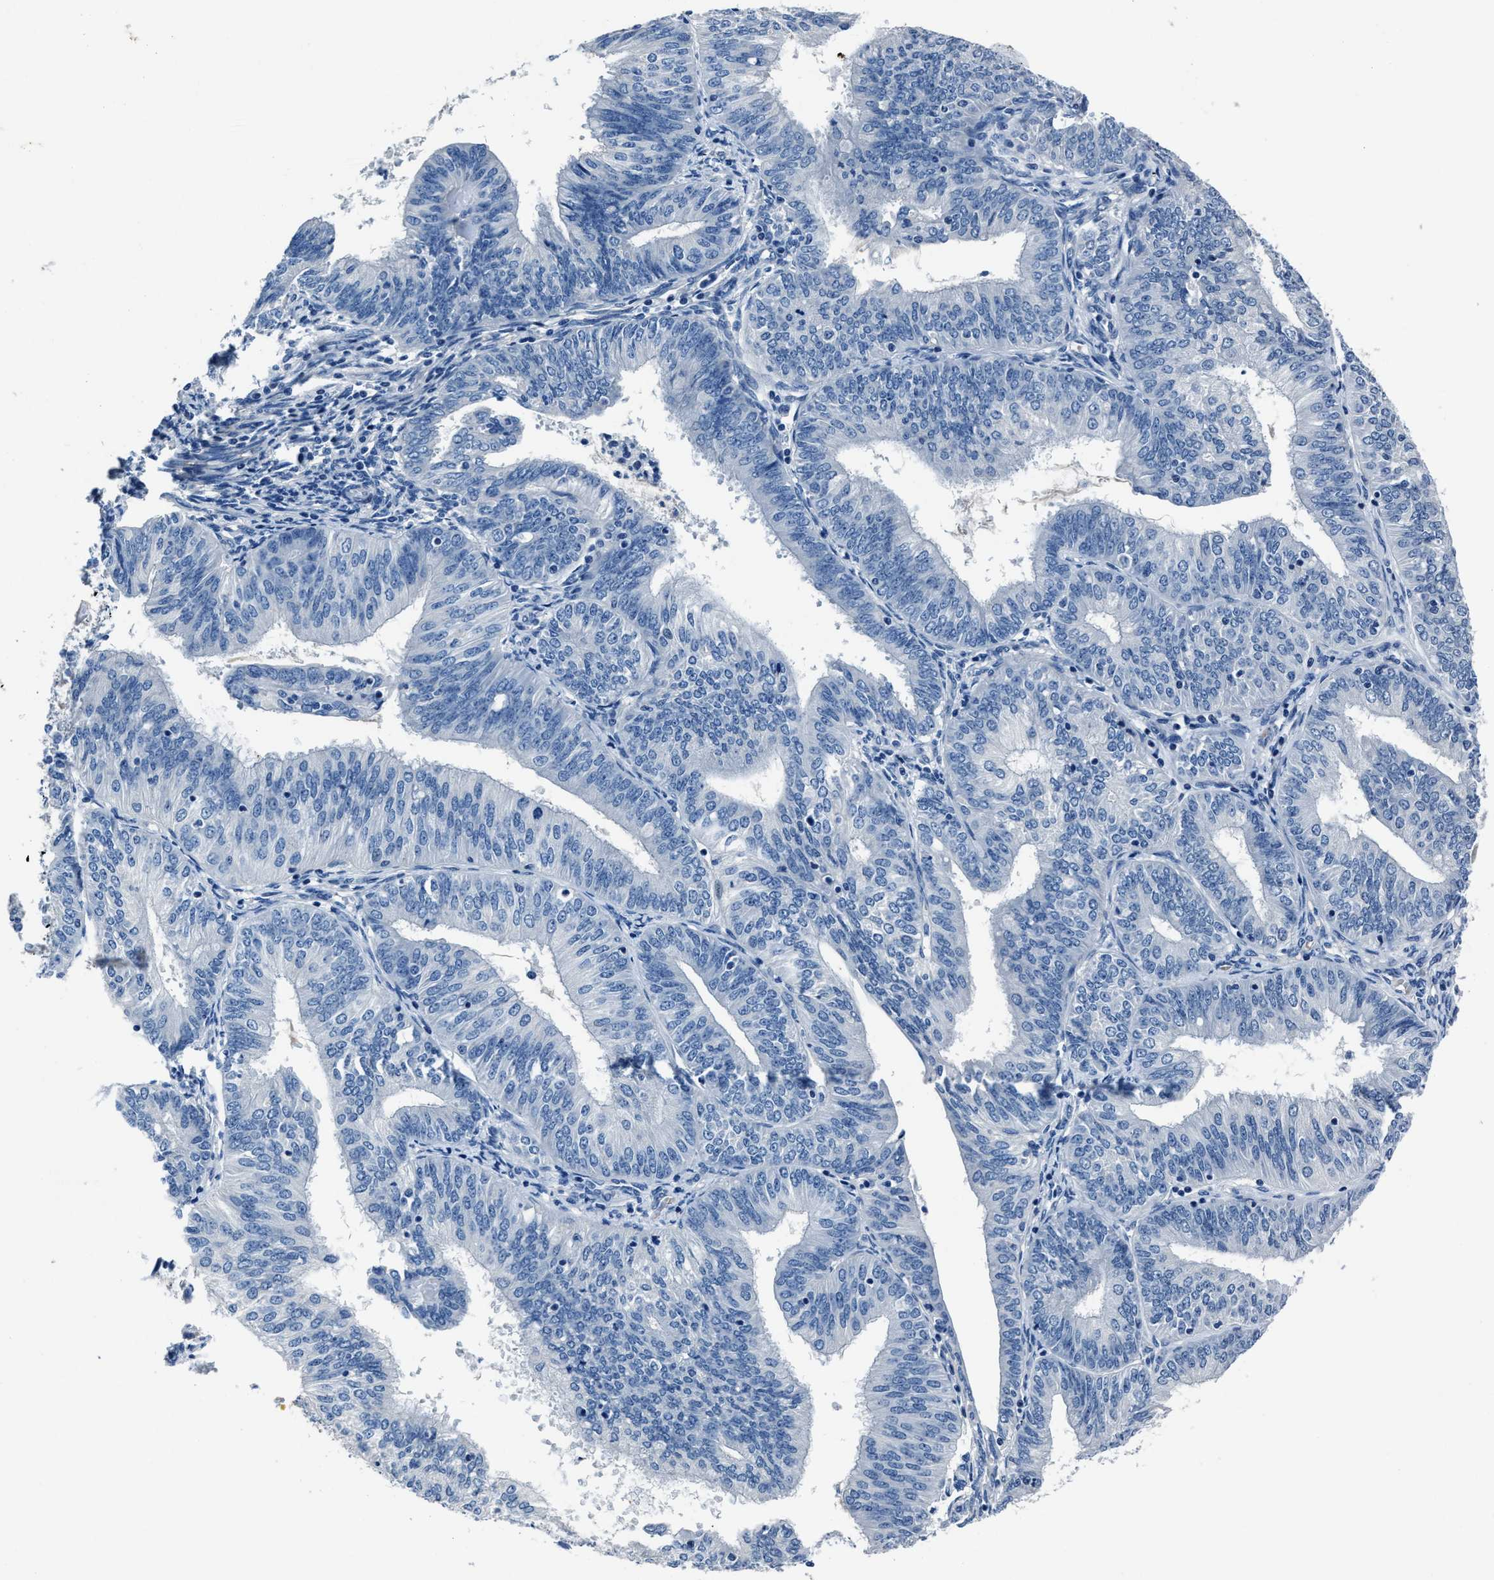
{"staining": {"intensity": "negative", "quantity": "none", "location": "none"}, "tissue": "endometrial cancer", "cell_type": "Tumor cells", "image_type": "cancer", "snomed": [{"axis": "morphology", "description": "Adenocarcinoma, NOS"}, {"axis": "topography", "description": "Endometrium"}], "caption": "IHC image of human endometrial adenocarcinoma stained for a protein (brown), which shows no staining in tumor cells.", "gene": "NACAD", "patient": {"sex": "female", "age": 58}}